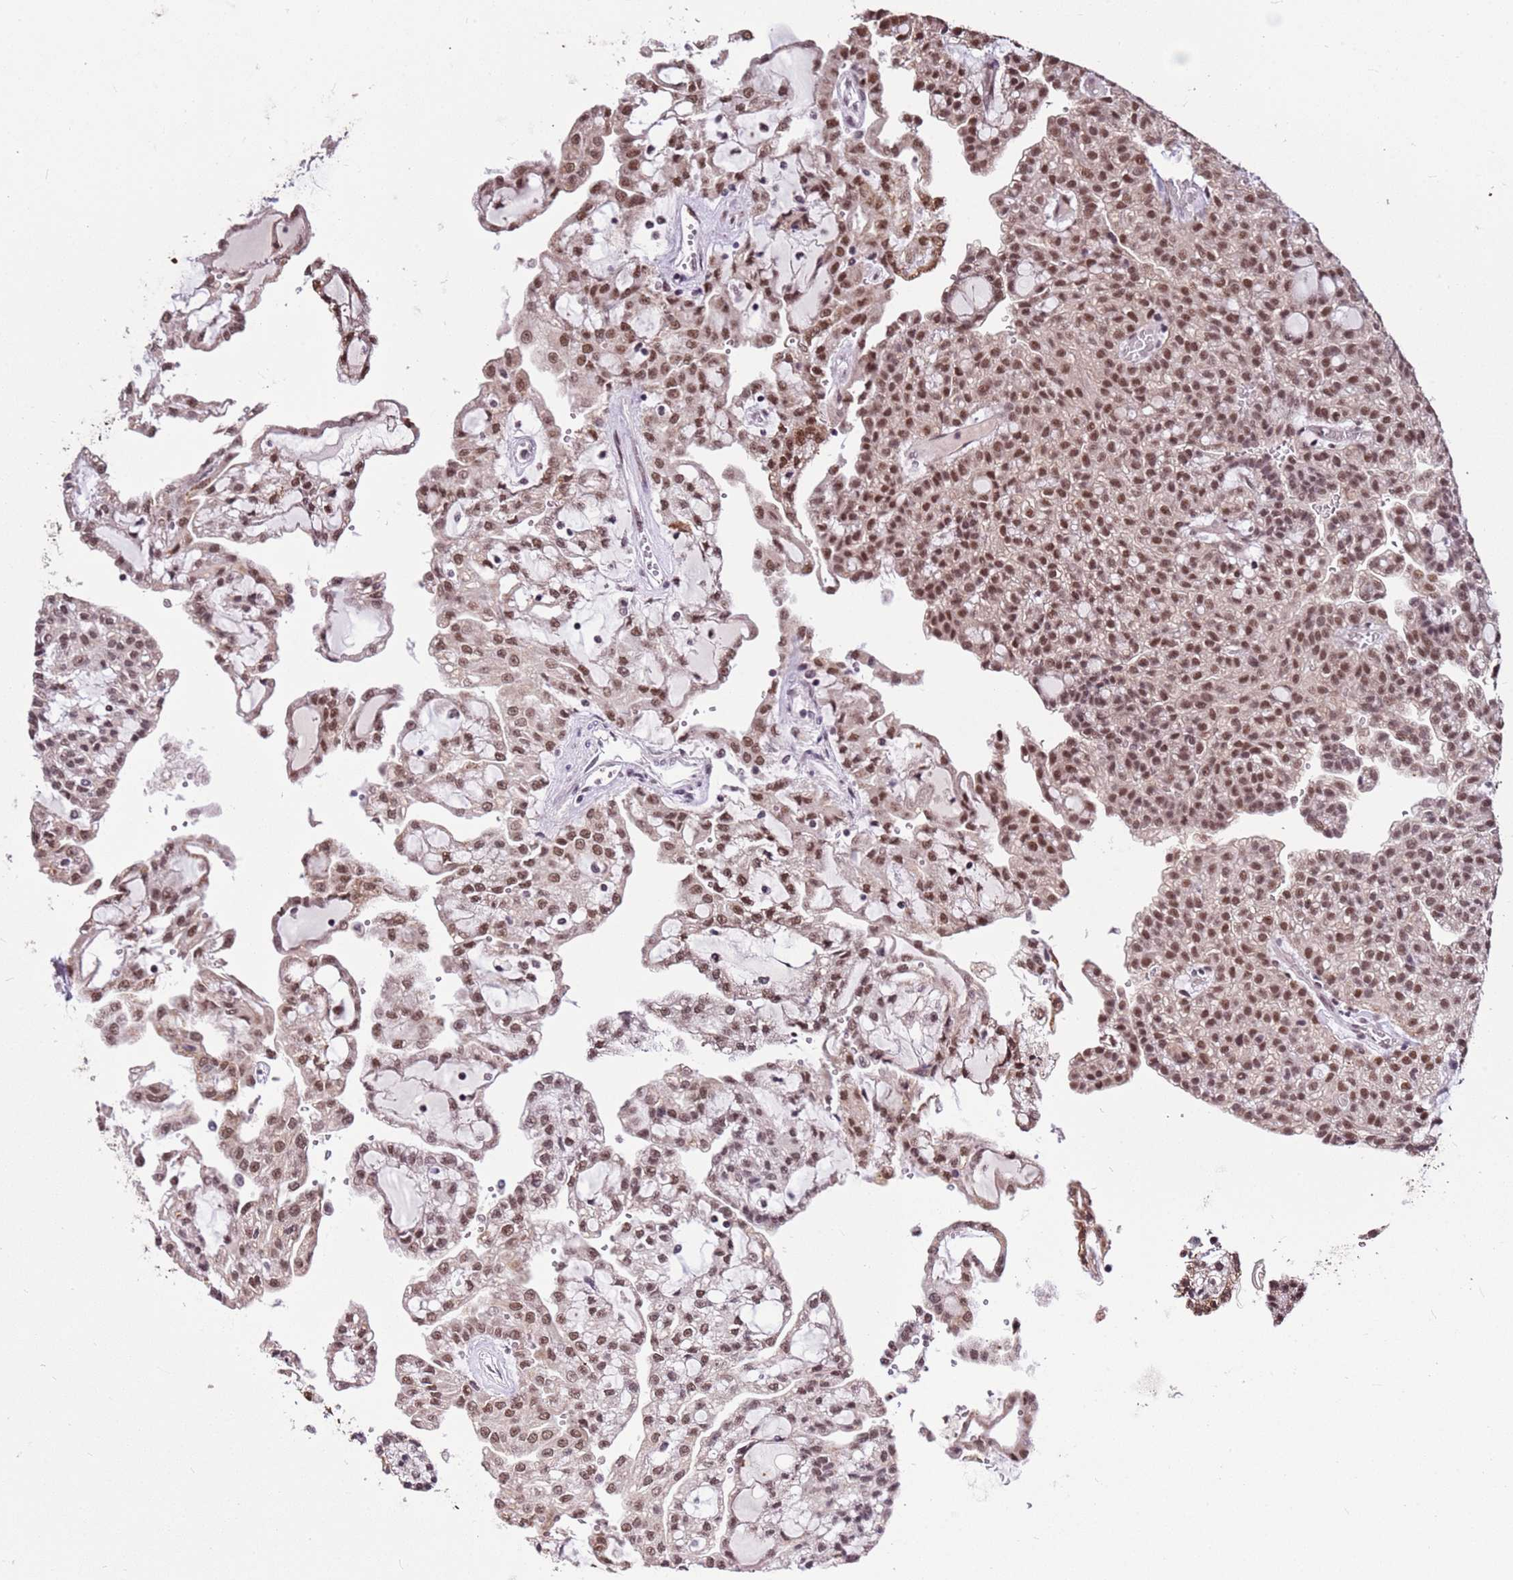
{"staining": {"intensity": "moderate", "quantity": ">75%", "location": "nuclear"}, "tissue": "renal cancer", "cell_type": "Tumor cells", "image_type": "cancer", "snomed": [{"axis": "morphology", "description": "Adenocarcinoma, NOS"}, {"axis": "topography", "description": "Kidney"}], "caption": "Immunohistochemistry staining of renal cancer, which displays medium levels of moderate nuclear staining in about >75% of tumor cells indicating moderate nuclear protein expression. The staining was performed using DAB (brown) for protein detection and nuclei were counterstained in hematoxylin (blue).", "gene": "AKAP8L", "patient": {"sex": "male", "age": 63}}